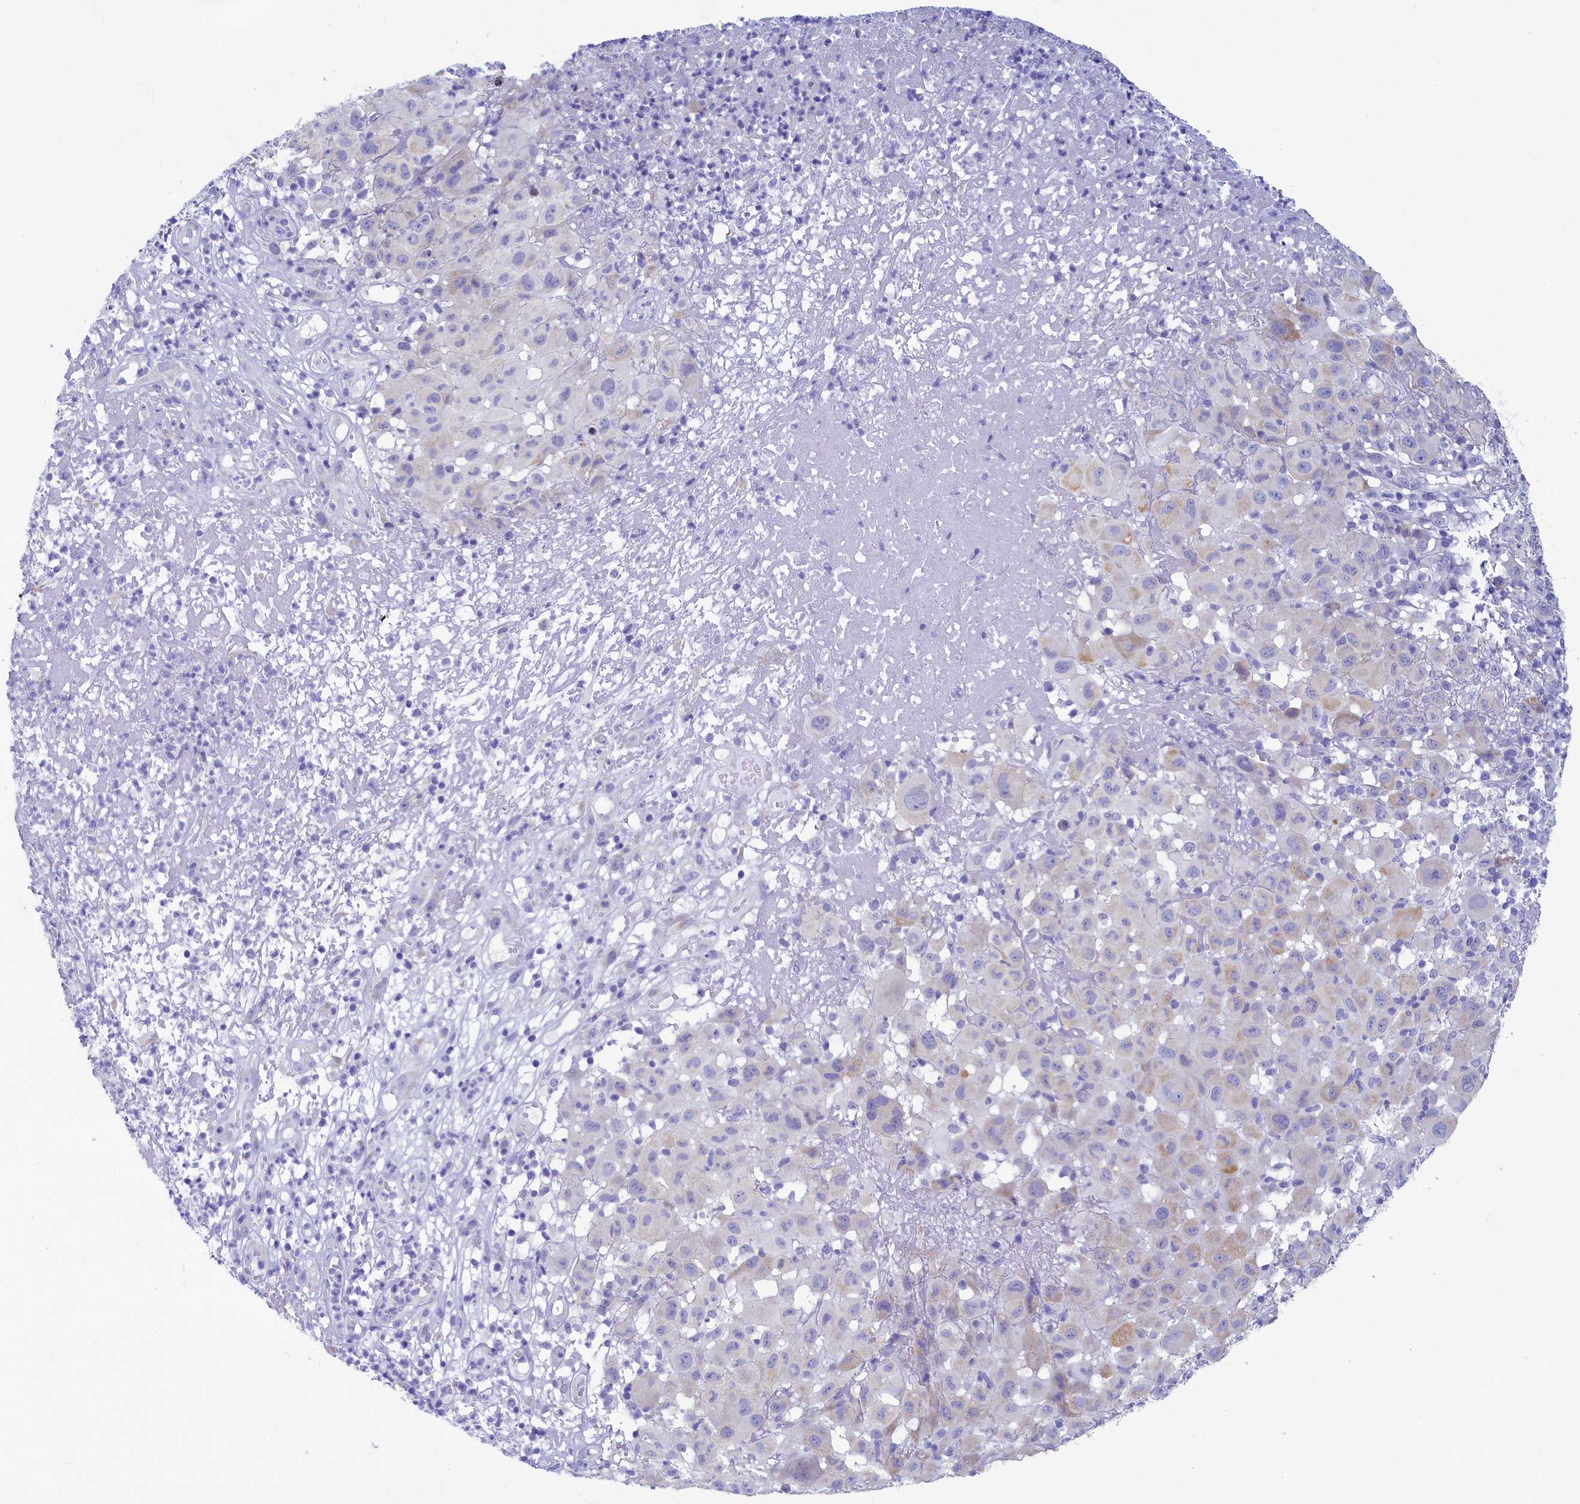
{"staining": {"intensity": "negative", "quantity": "none", "location": "none"}, "tissue": "melanoma", "cell_type": "Tumor cells", "image_type": "cancer", "snomed": [{"axis": "morphology", "description": "Malignant melanoma, NOS"}, {"axis": "topography", "description": "Skin"}], "caption": "Immunohistochemical staining of human malignant melanoma demonstrates no significant positivity in tumor cells.", "gene": "SKA3", "patient": {"sex": "male", "age": 73}}